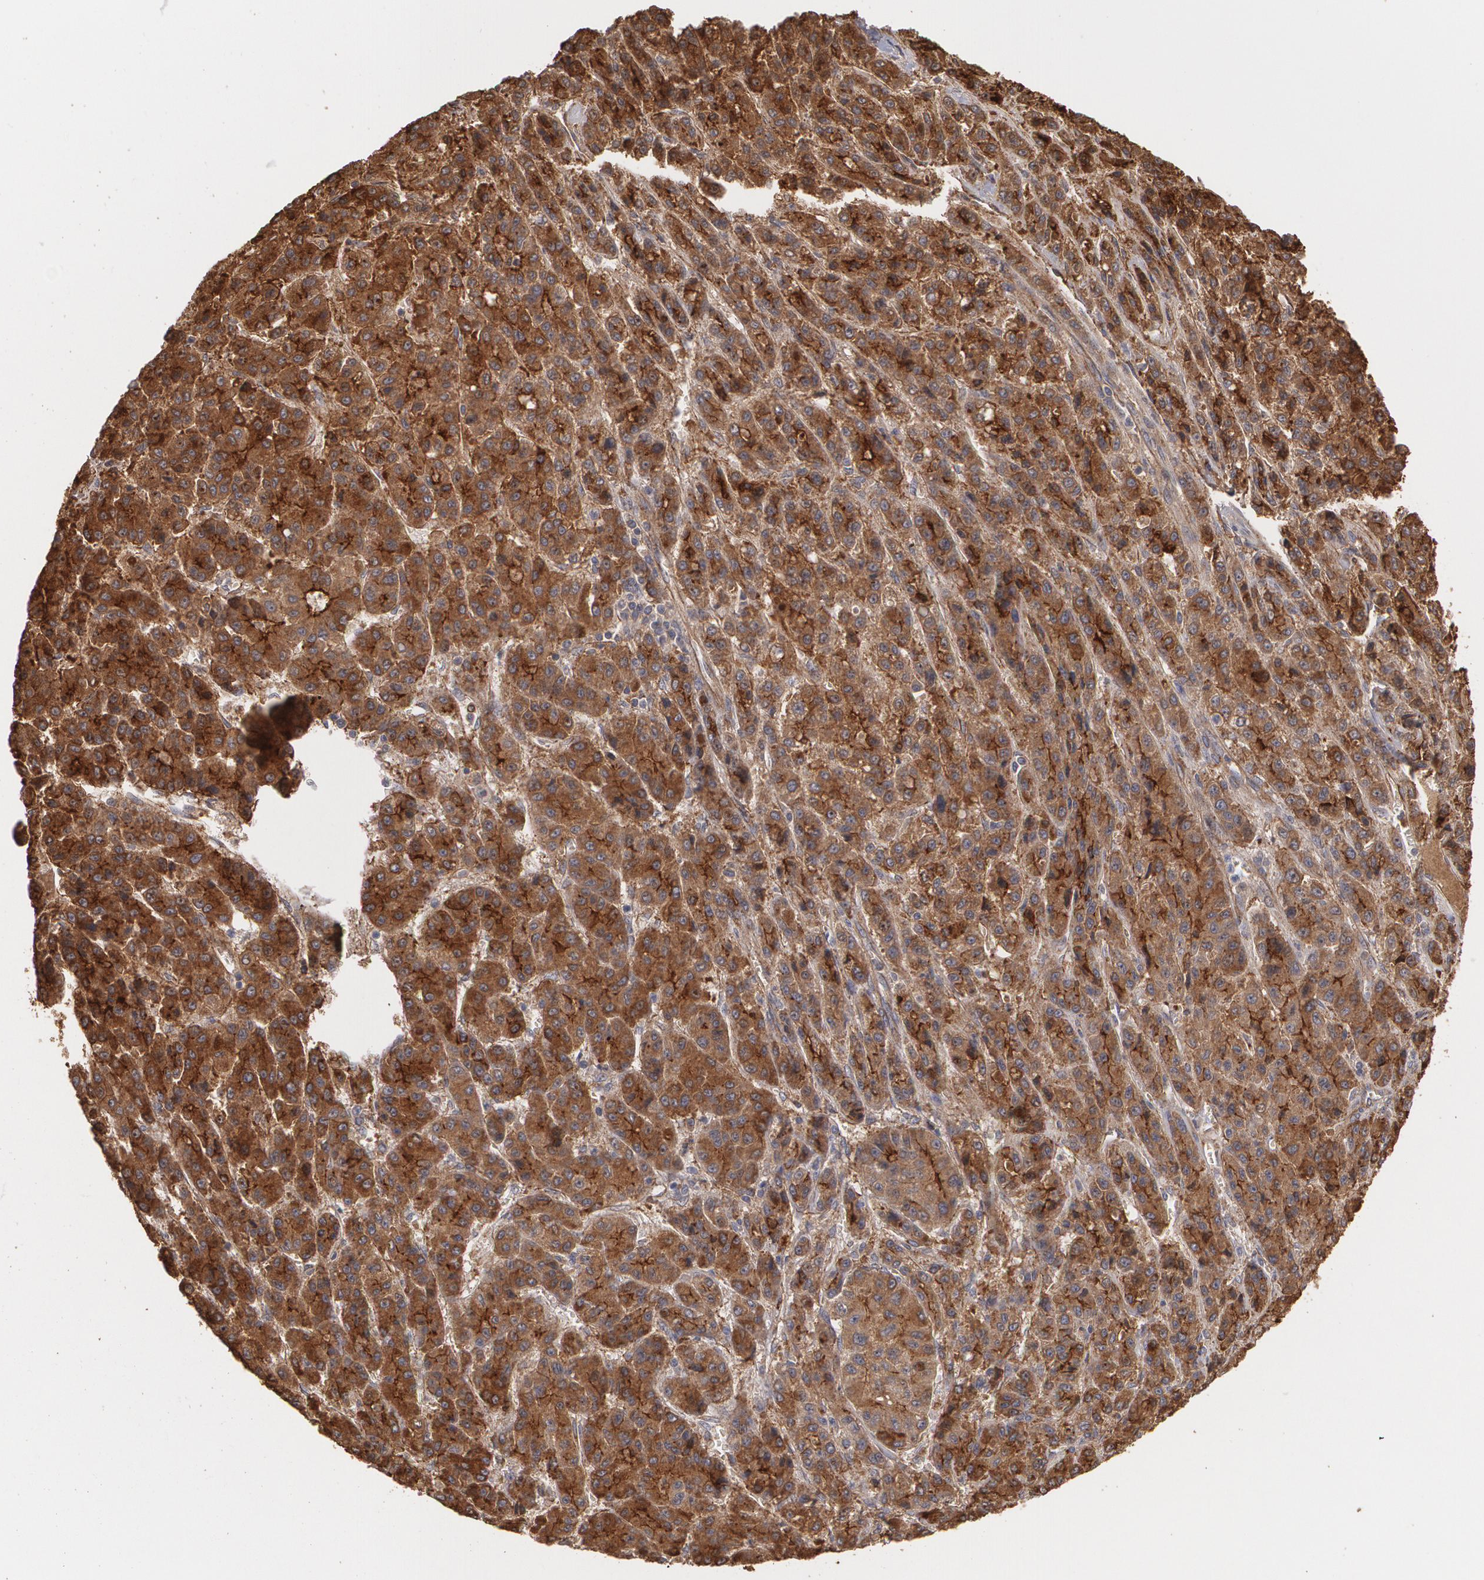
{"staining": {"intensity": "strong", "quantity": ">75%", "location": "cytoplasmic/membranous"}, "tissue": "liver cancer", "cell_type": "Tumor cells", "image_type": "cancer", "snomed": [{"axis": "morphology", "description": "Carcinoma, Hepatocellular, NOS"}, {"axis": "topography", "description": "Liver"}], "caption": "Liver hepatocellular carcinoma stained with a protein marker shows strong staining in tumor cells.", "gene": "TJP1", "patient": {"sex": "male", "age": 70}}